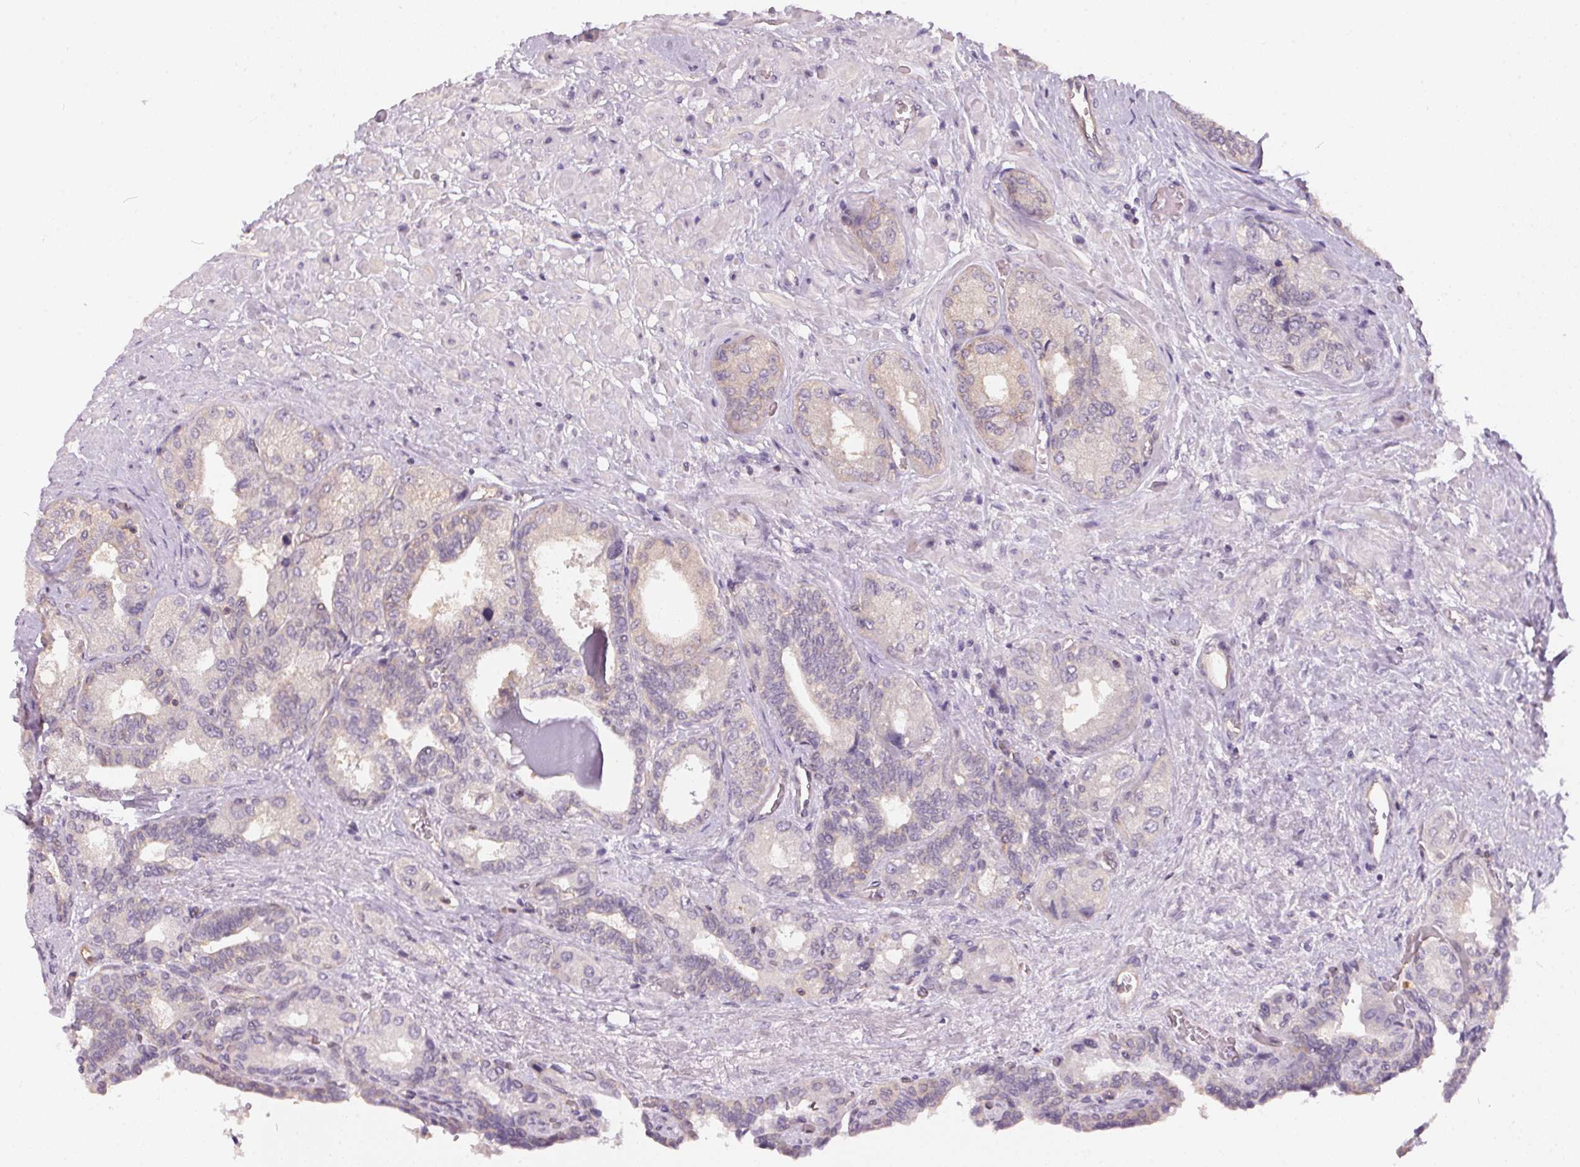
{"staining": {"intensity": "weak", "quantity": "<25%", "location": "cytoplasmic/membranous"}, "tissue": "seminal vesicle", "cell_type": "Glandular cells", "image_type": "normal", "snomed": [{"axis": "morphology", "description": "Normal tissue, NOS"}, {"axis": "topography", "description": "Seminal veicle"}], "caption": "Glandular cells show no significant protein staining in normal seminal vesicle. (DAB (3,3'-diaminobenzidine) immunohistochemistry (IHC) with hematoxylin counter stain).", "gene": "BLMH", "patient": {"sex": "male", "age": 68}}